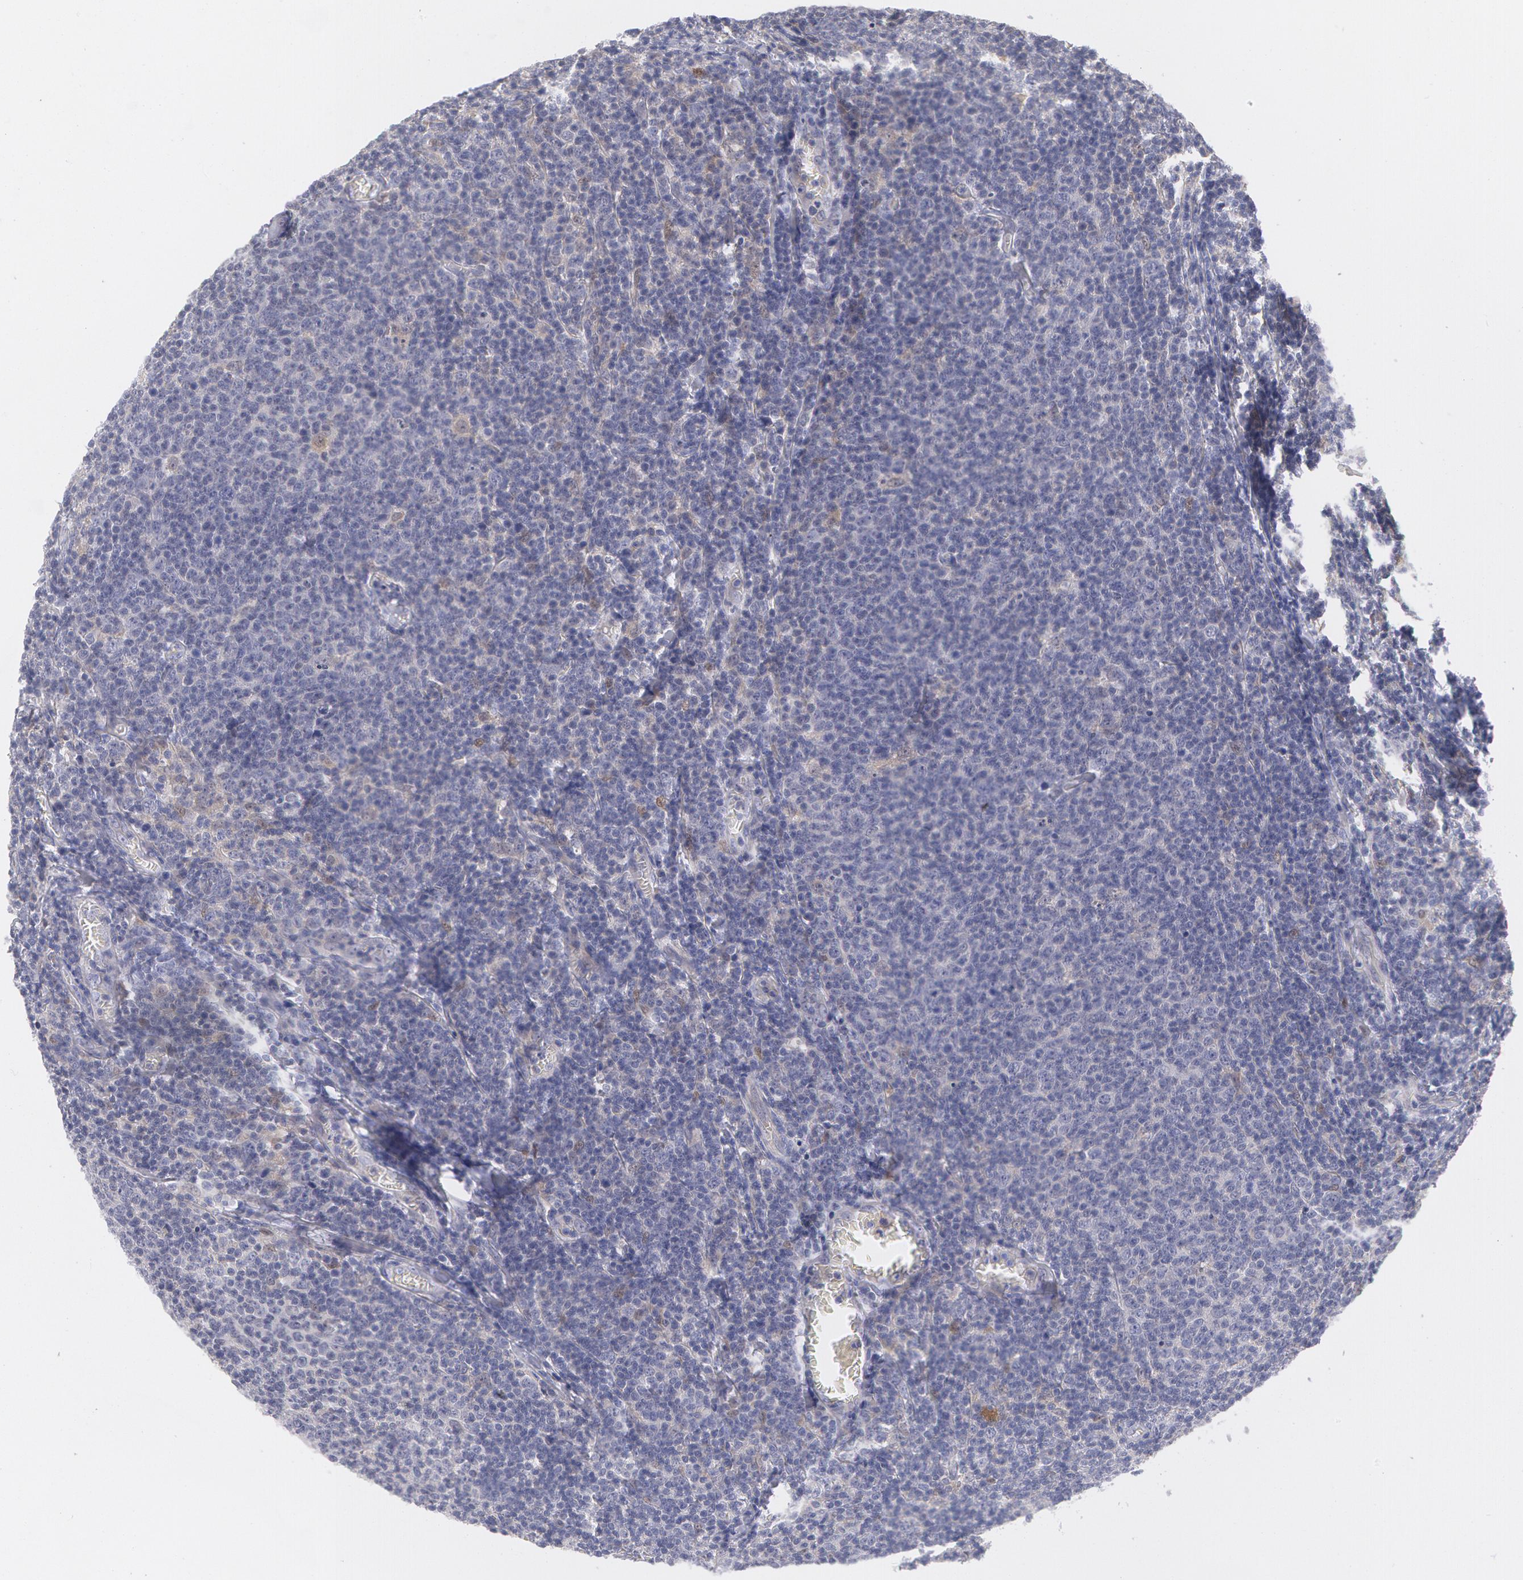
{"staining": {"intensity": "negative", "quantity": "none", "location": "none"}, "tissue": "lymphoma", "cell_type": "Tumor cells", "image_type": "cancer", "snomed": [{"axis": "morphology", "description": "Malignant lymphoma, non-Hodgkin's type, Low grade"}, {"axis": "topography", "description": "Lymph node"}], "caption": "IHC photomicrograph of human lymphoma stained for a protein (brown), which displays no positivity in tumor cells. (DAB (3,3'-diaminobenzidine) immunohistochemistry, high magnification).", "gene": "TXNRD1", "patient": {"sex": "male", "age": 74}}